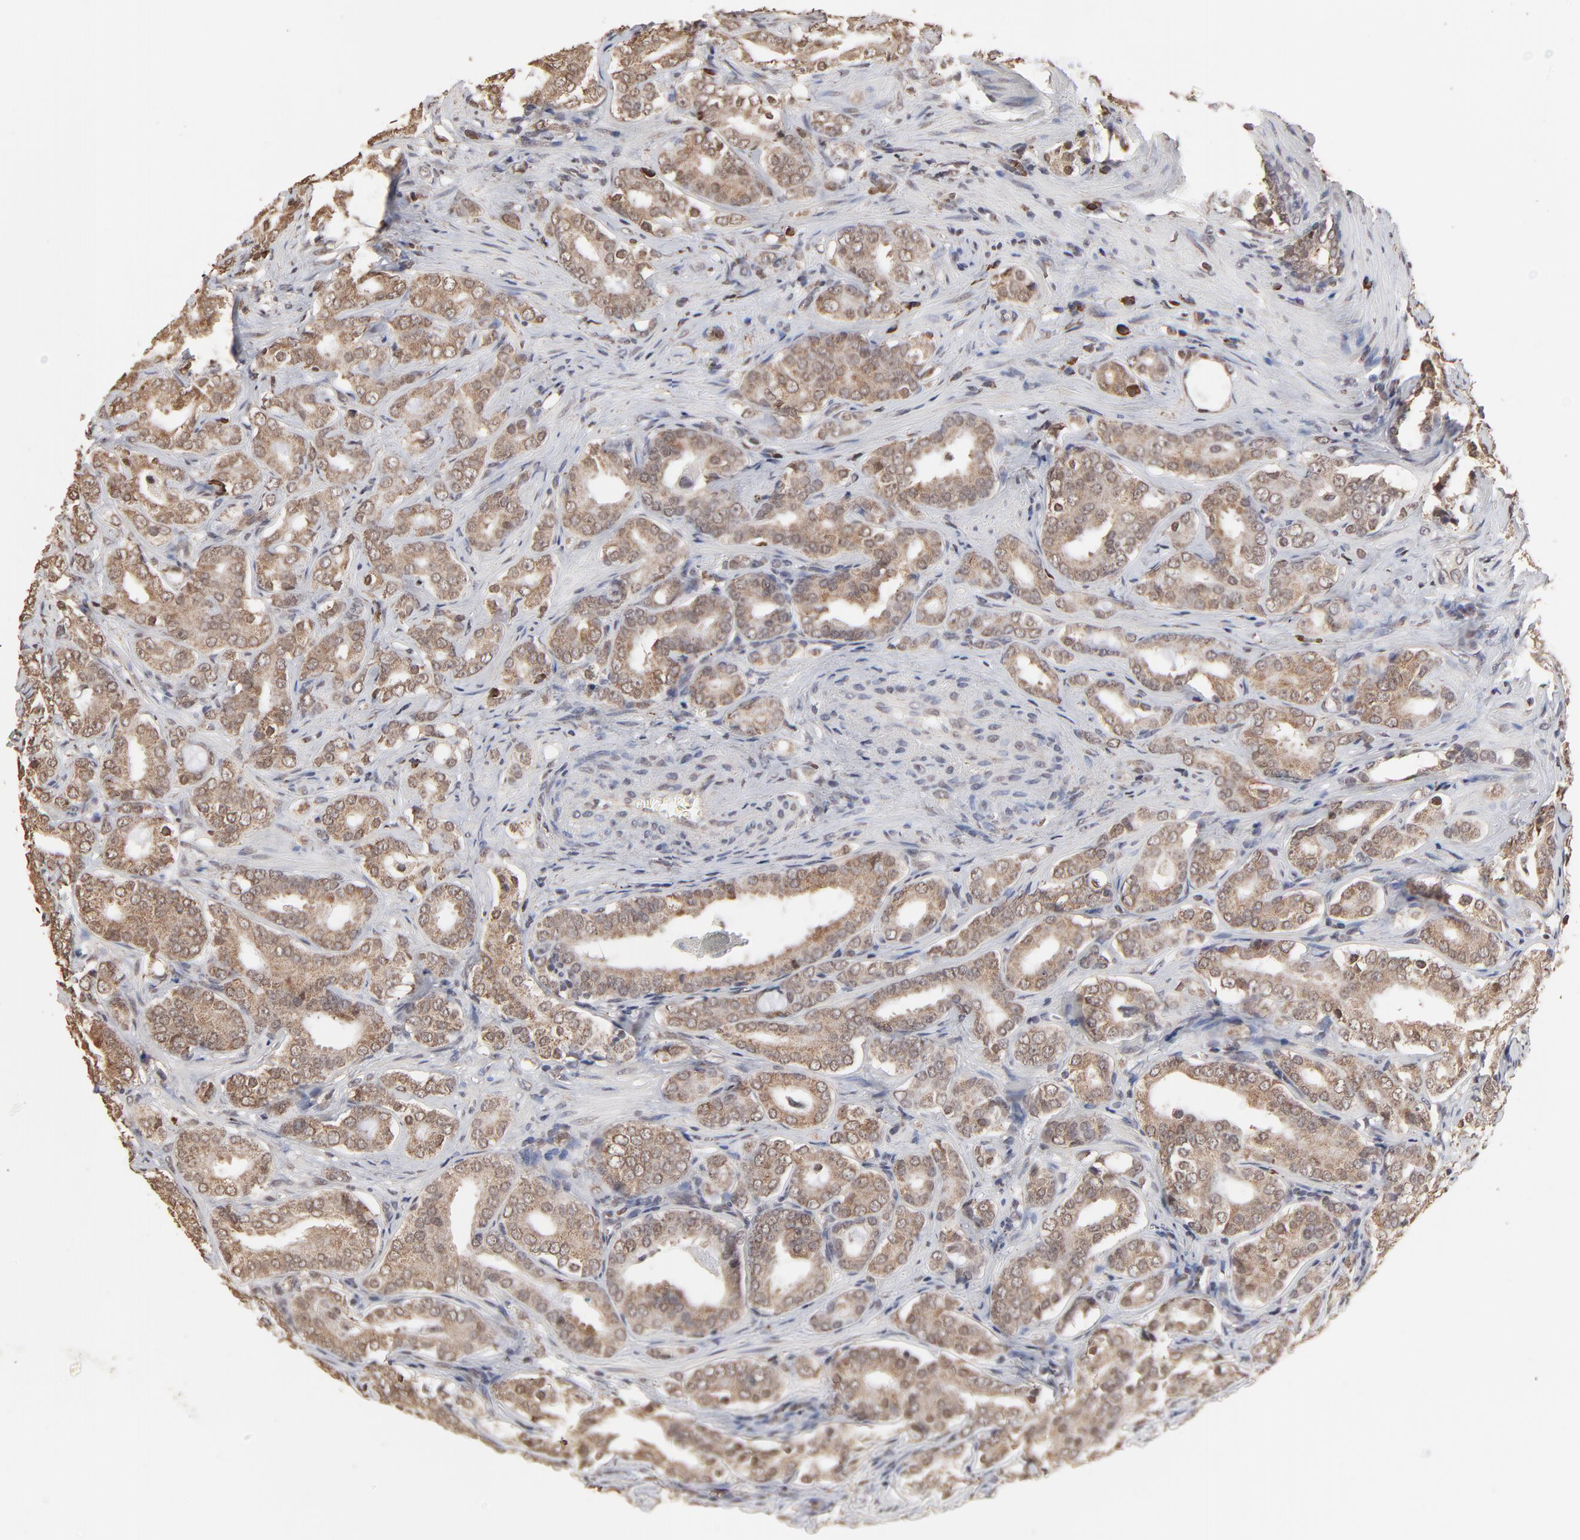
{"staining": {"intensity": "moderate", "quantity": ">75%", "location": "cytoplasmic/membranous"}, "tissue": "prostate cancer", "cell_type": "Tumor cells", "image_type": "cancer", "snomed": [{"axis": "morphology", "description": "Adenocarcinoma, Low grade"}, {"axis": "topography", "description": "Prostate"}], "caption": "DAB immunohistochemical staining of low-grade adenocarcinoma (prostate) shows moderate cytoplasmic/membranous protein staining in about >75% of tumor cells.", "gene": "CHM", "patient": {"sex": "male", "age": 59}}